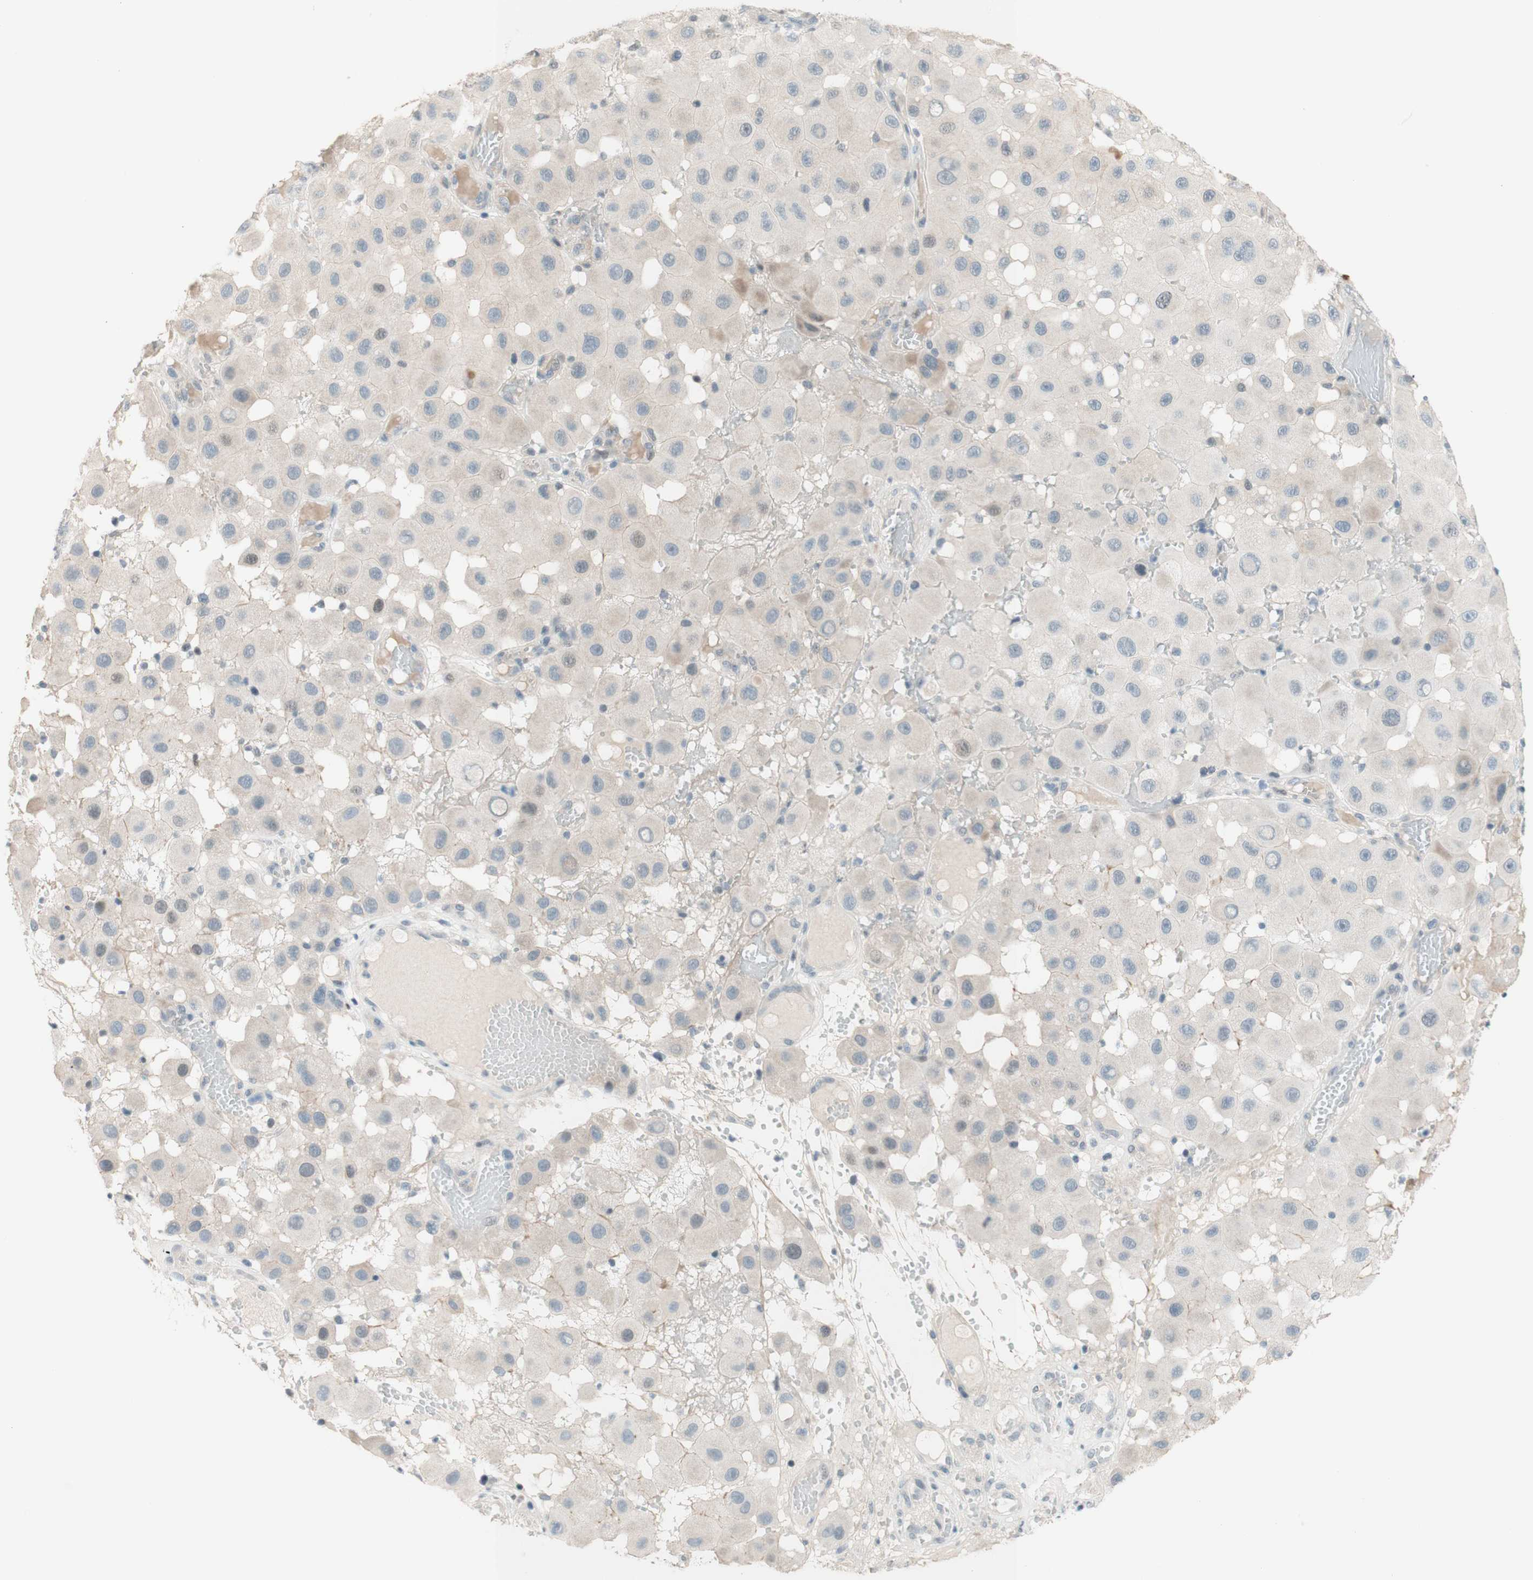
{"staining": {"intensity": "negative", "quantity": "none", "location": "none"}, "tissue": "melanoma", "cell_type": "Tumor cells", "image_type": "cancer", "snomed": [{"axis": "morphology", "description": "Malignant melanoma, NOS"}, {"axis": "topography", "description": "Skin"}], "caption": "High magnification brightfield microscopy of malignant melanoma stained with DAB (brown) and counterstained with hematoxylin (blue): tumor cells show no significant expression.", "gene": "JPH1", "patient": {"sex": "female", "age": 81}}